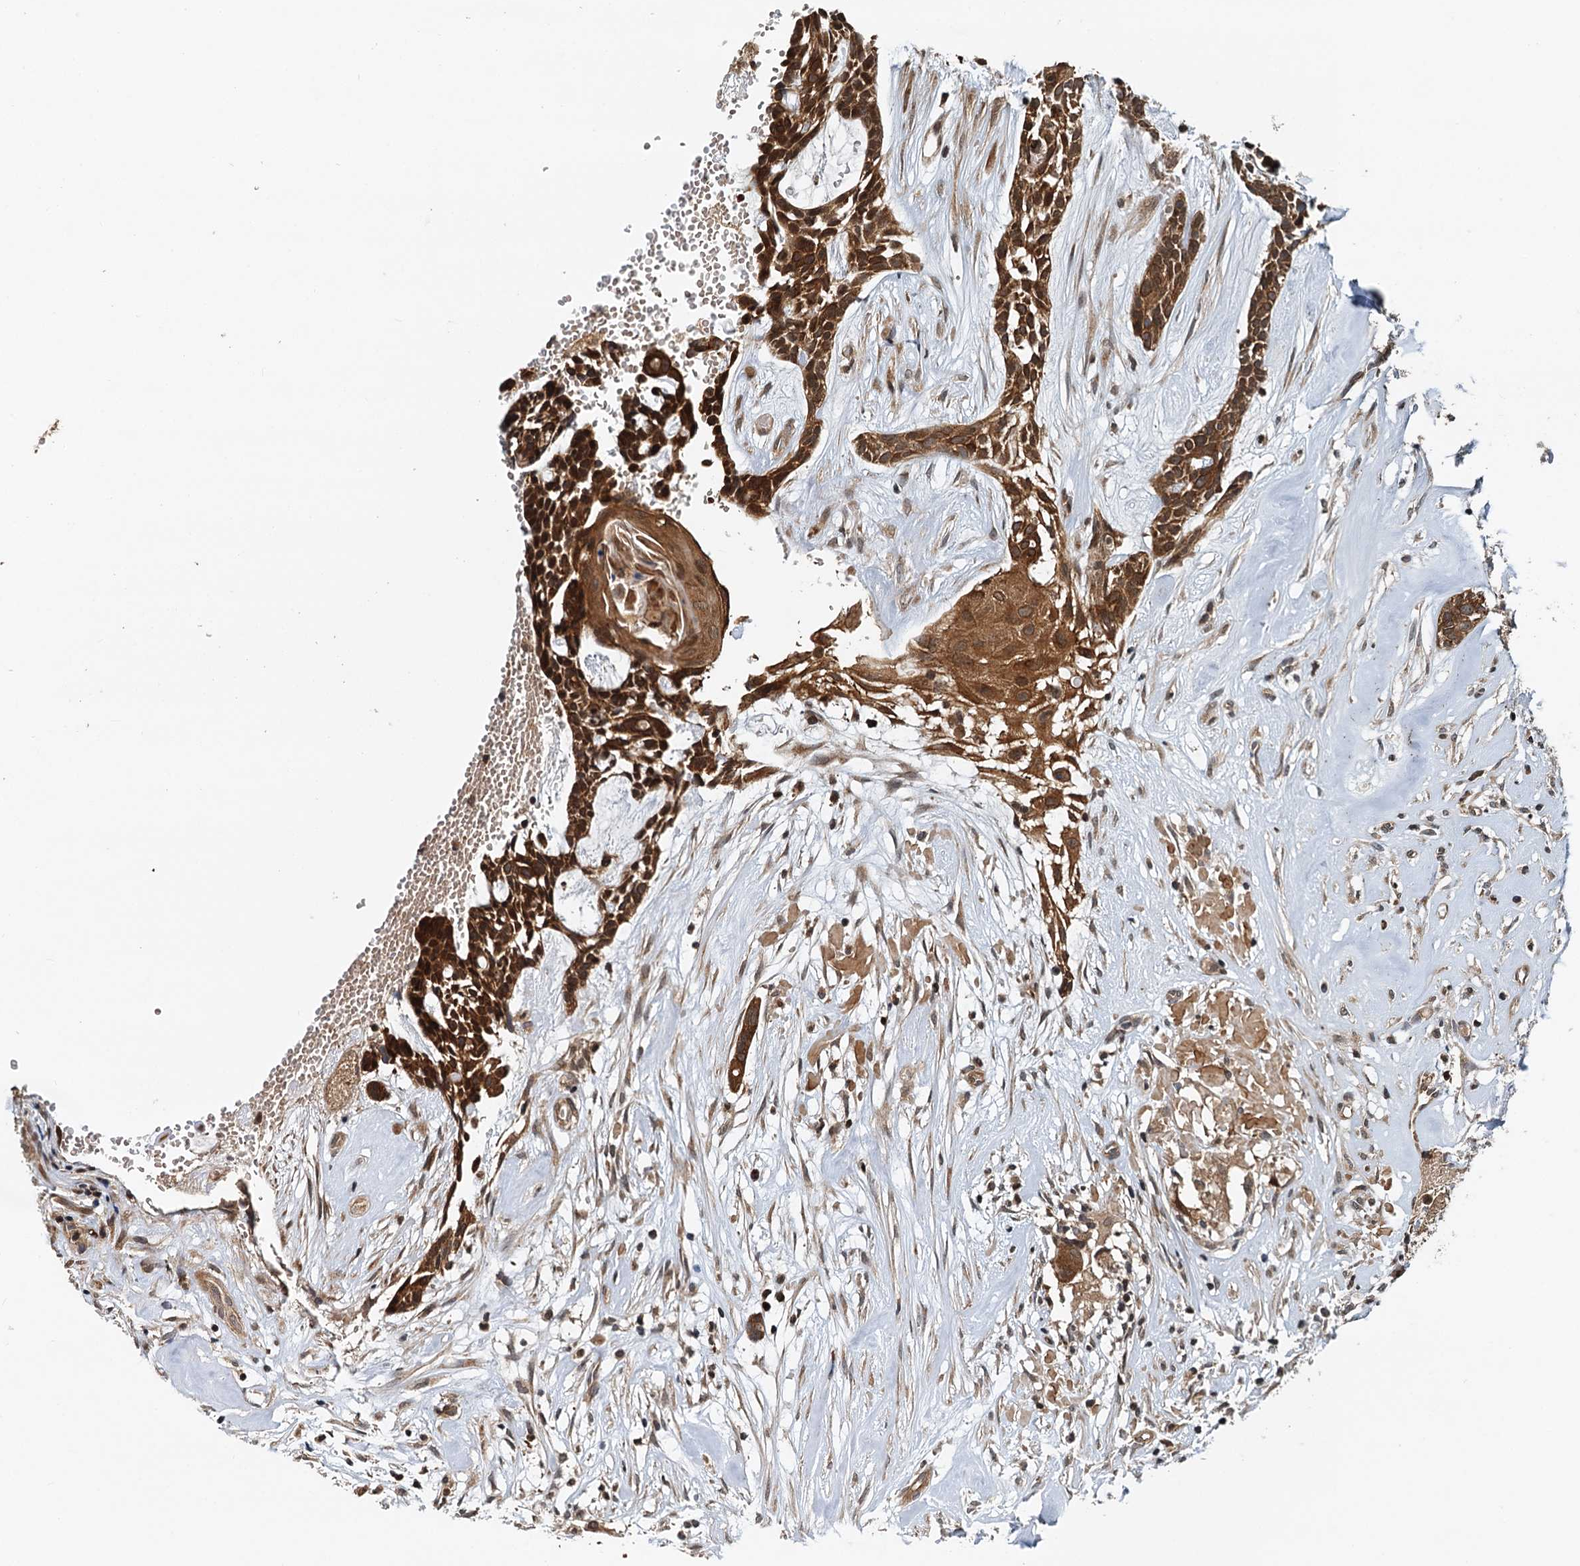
{"staining": {"intensity": "strong", "quantity": ">75%", "location": "cytoplasmic/membranous"}, "tissue": "head and neck cancer", "cell_type": "Tumor cells", "image_type": "cancer", "snomed": [{"axis": "morphology", "description": "Adenocarcinoma, NOS"}, {"axis": "topography", "description": "Subcutis"}, {"axis": "topography", "description": "Head-Neck"}], "caption": "Immunohistochemical staining of human head and neck adenocarcinoma exhibits high levels of strong cytoplasmic/membranous expression in approximately >75% of tumor cells. Using DAB (brown) and hematoxylin (blue) stains, captured at high magnification using brightfield microscopy.", "gene": "STUB1", "patient": {"sex": "female", "age": 73}}